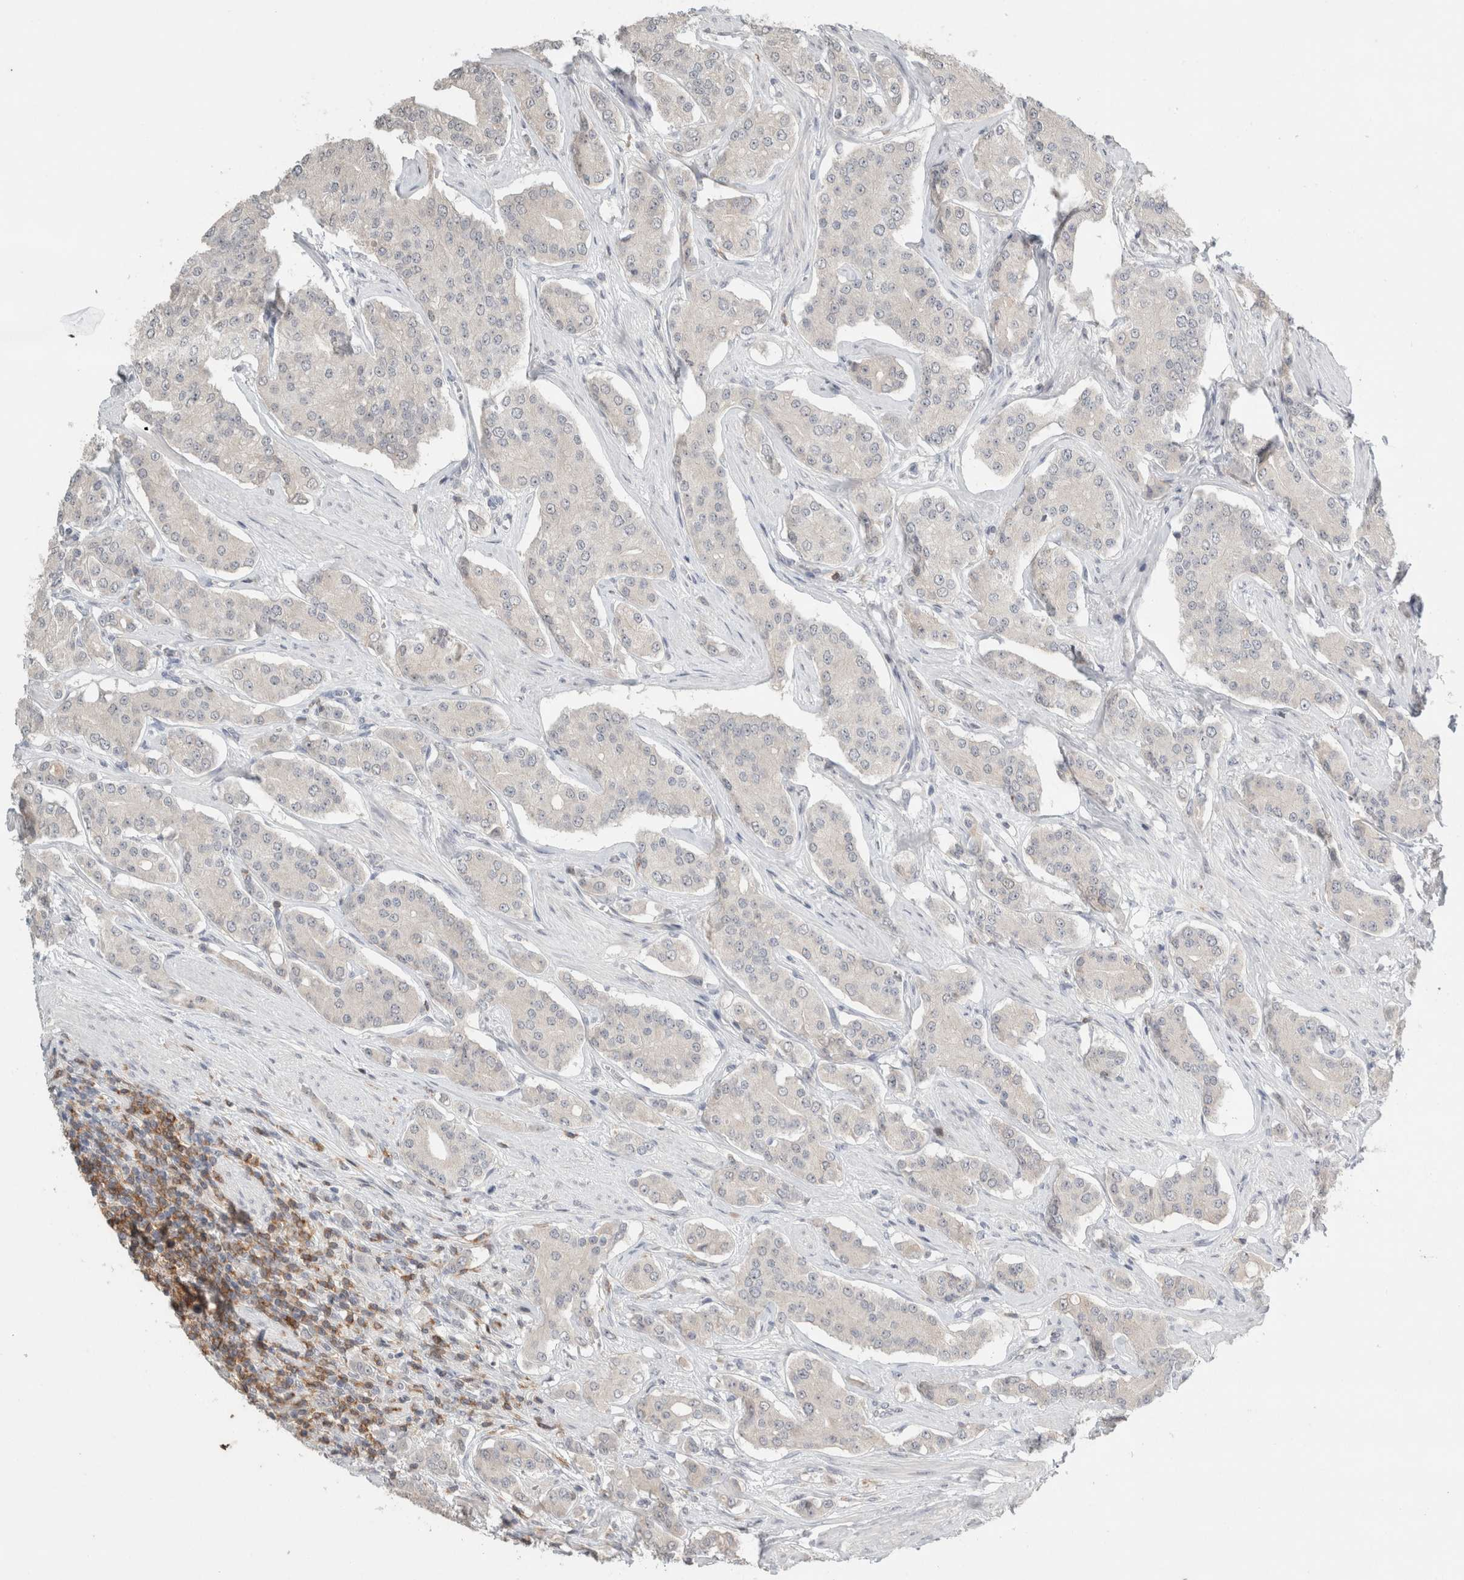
{"staining": {"intensity": "negative", "quantity": "none", "location": "none"}, "tissue": "prostate cancer", "cell_type": "Tumor cells", "image_type": "cancer", "snomed": [{"axis": "morphology", "description": "Adenocarcinoma, High grade"}, {"axis": "topography", "description": "Prostate"}], "caption": "The photomicrograph displays no staining of tumor cells in prostate high-grade adenocarcinoma.", "gene": "TRAT1", "patient": {"sex": "male", "age": 71}}